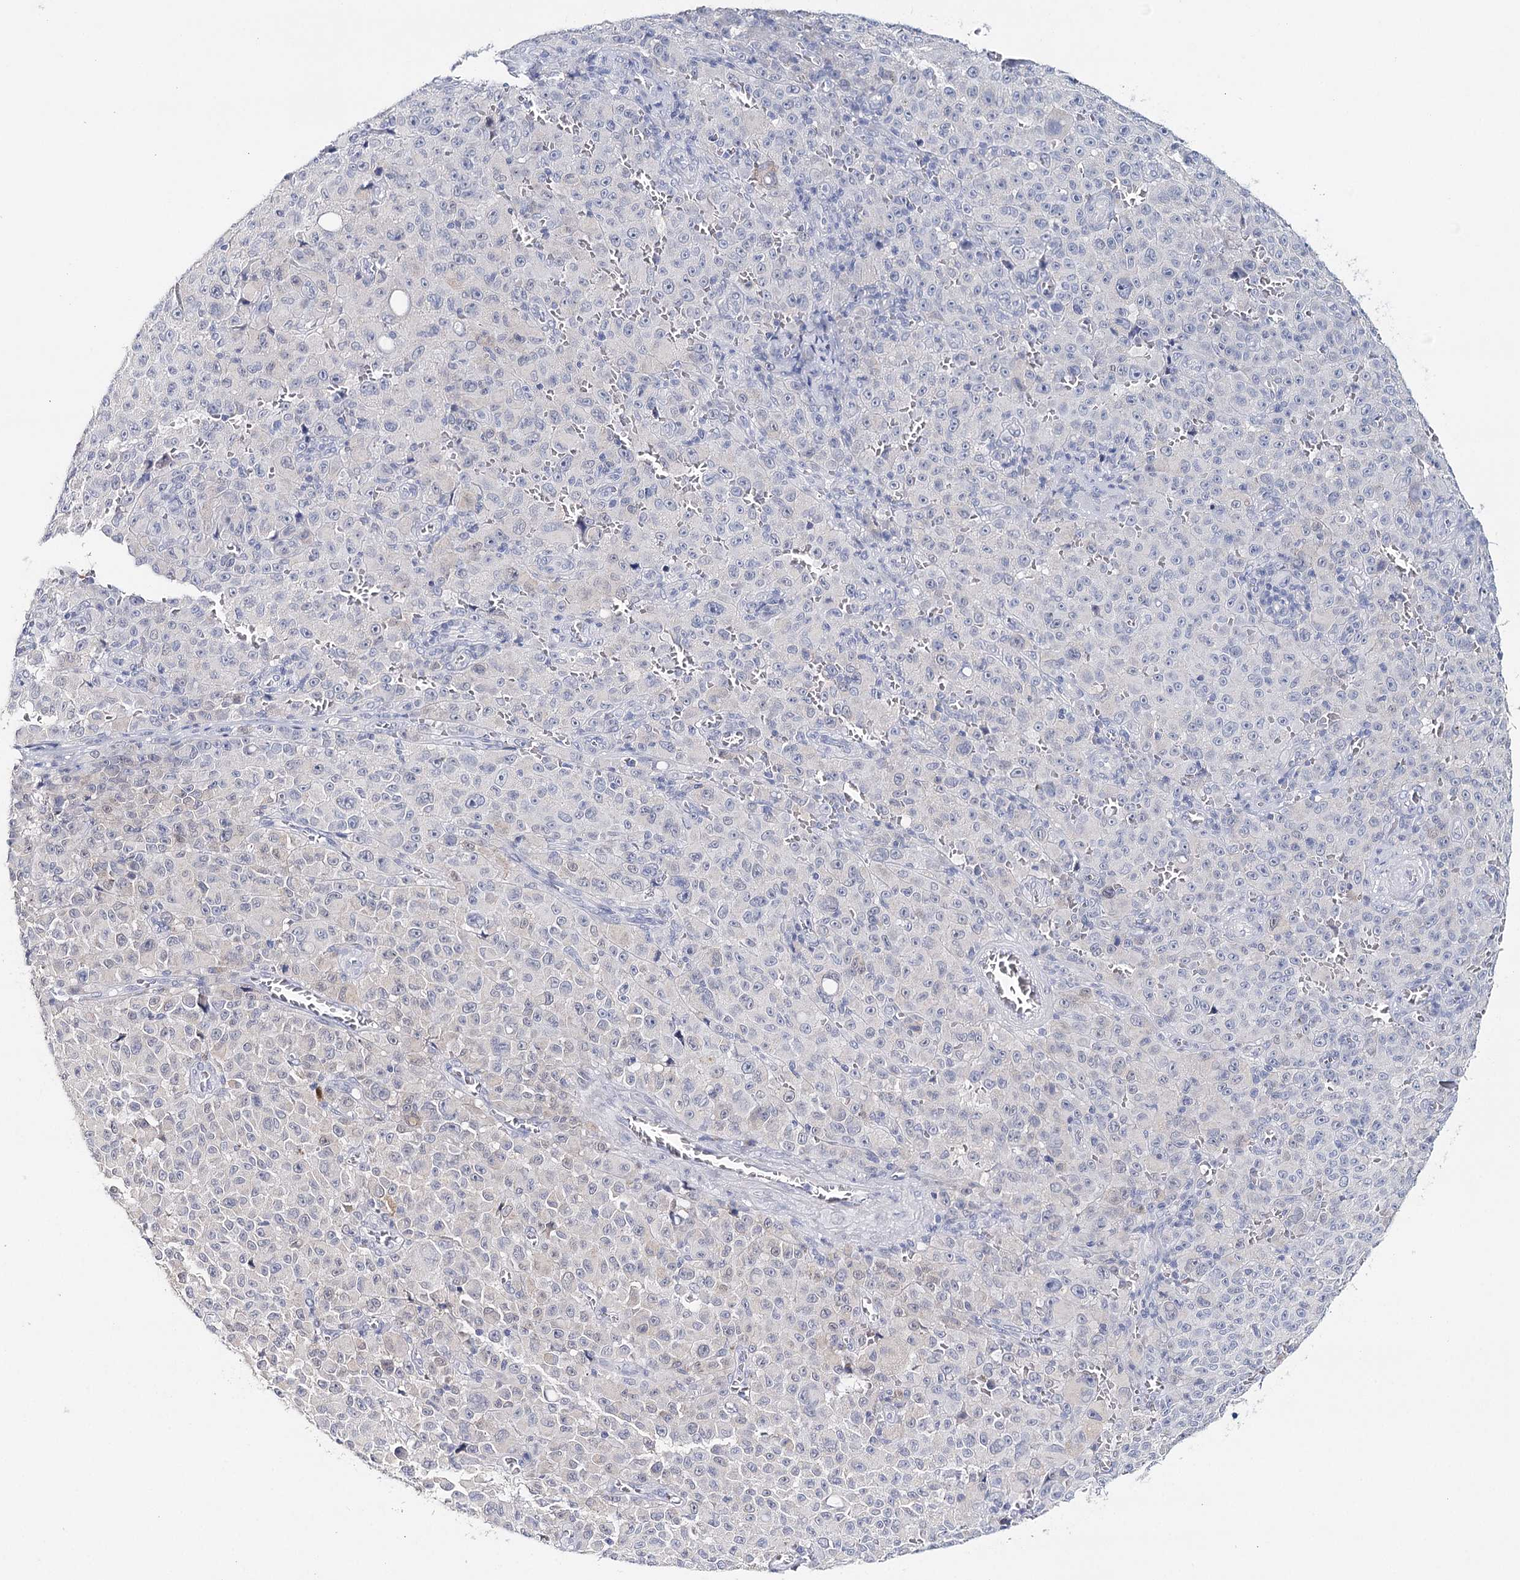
{"staining": {"intensity": "negative", "quantity": "none", "location": "none"}, "tissue": "melanoma", "cell_type": "Tumor cells", "image_type": "cancer", "snomed": [{"axis": "morphology", "description": "Malignant melanoma, NOS"}, {"axis": "topography", "description": "Skin"}], "caption": "Tumor cells show no significant protein positivity in malignant melanoma.", "gene": "HSPA4L", "patient": {"sex": "female", "age": 82}}